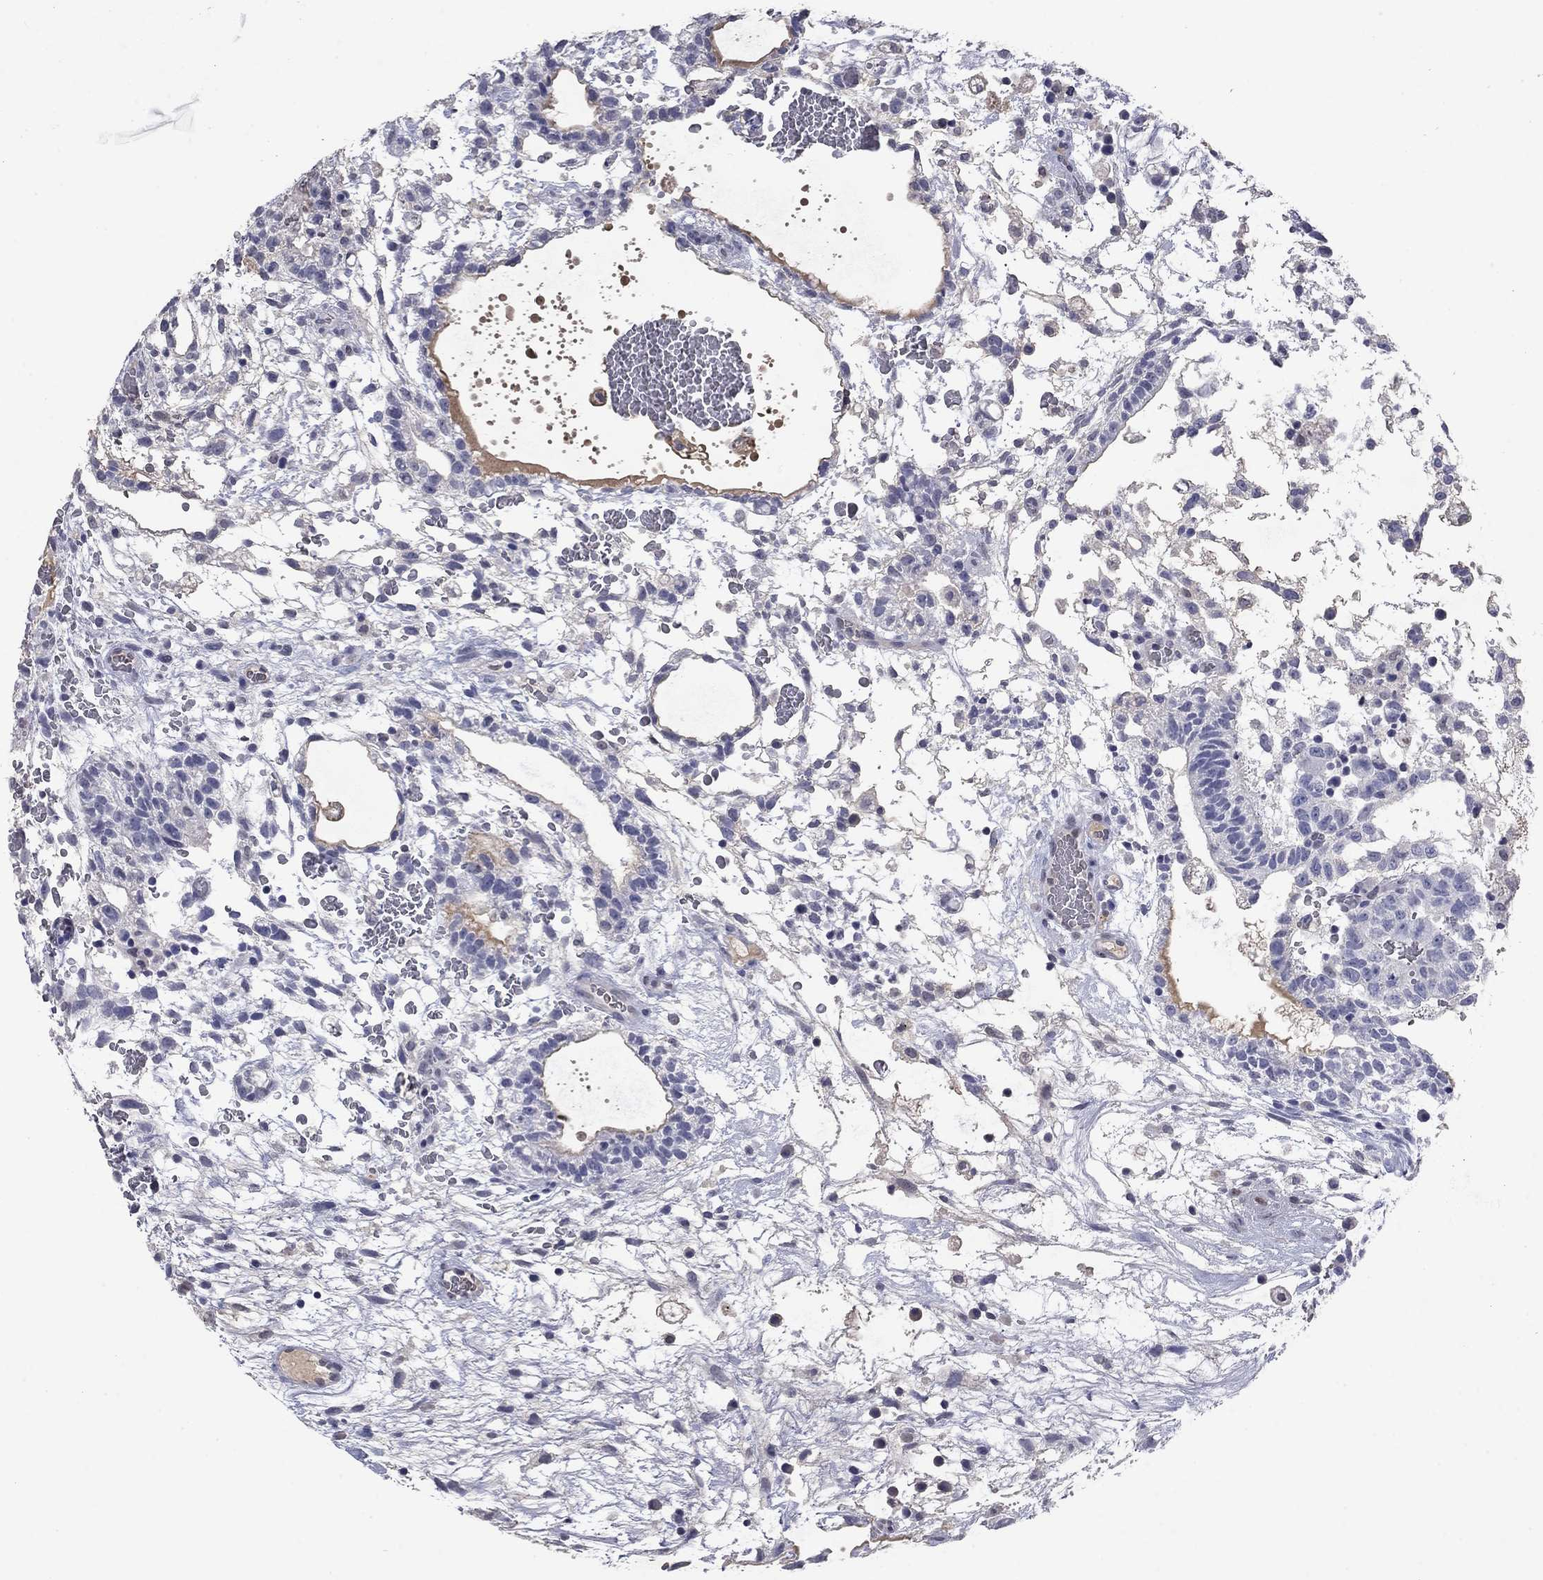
{"staining": {"intensity": "negative", "quantity": "none", "location": "none"}, "tissue": "testis cancer", "cell_type": "Tumor cells", "image_type": "cancer", "snomed": [{"axis": "morphology", "description": "Normal tissue, NOS"}, {"axis": "morphology", "description": "Carcinoma, Embryonal, NOS"}, {"axis": "topography", "description": "Testis"}], "caption": "DAB (3,3'-diaminobenzidine) immunohistochemical staining of human testis embryonal carcinoma demonstrates no significant positivity in tumor cells.", "gene": "SLC51A", "patient": {"sex": "male", "age": 32}}